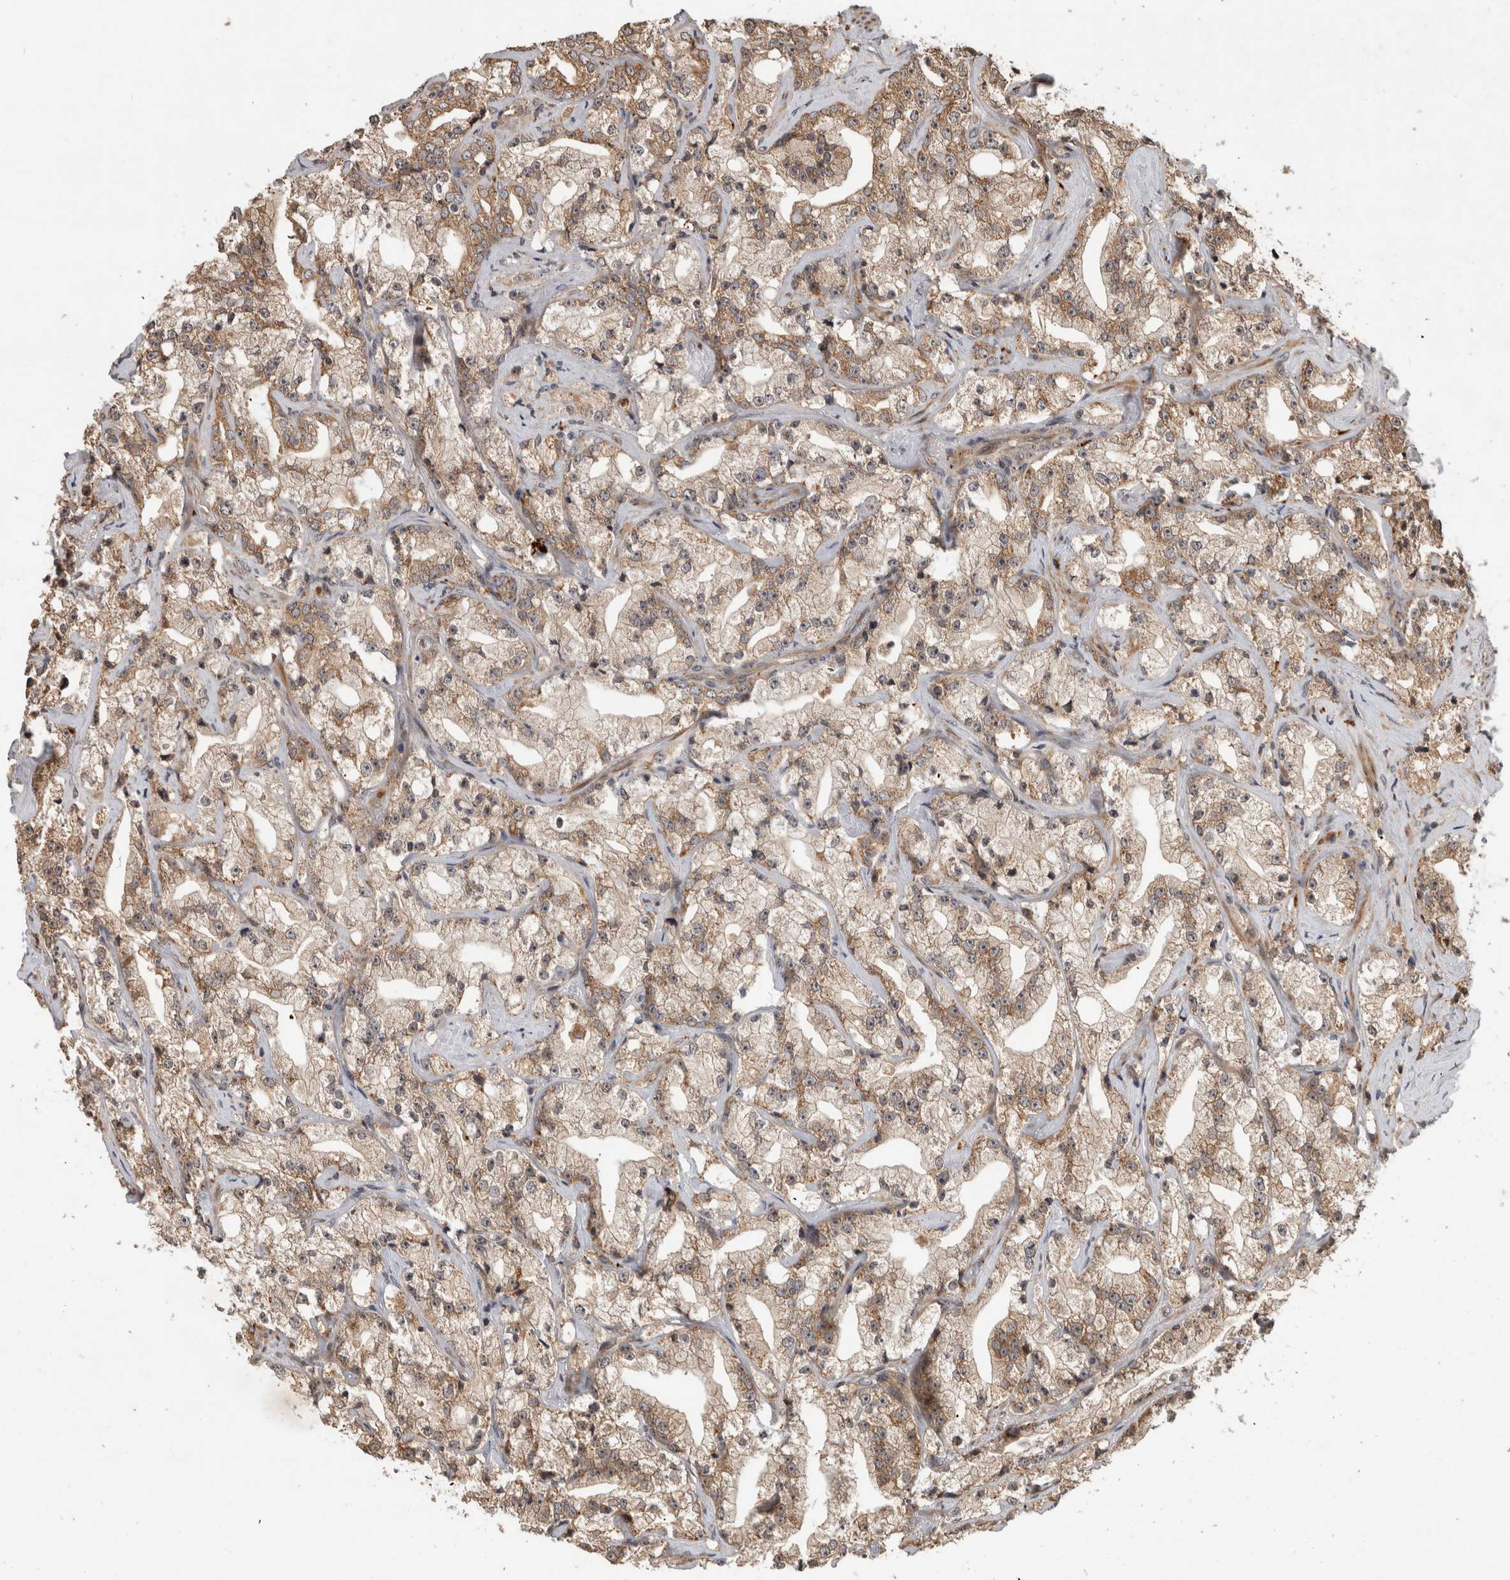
{"staining": {"intensity": "weak", "quantity": ">75%", "location": "cytoplasmic/membranous"}, "tissue": "prostate cancer", "cell_type": "Tumor cells", "image_type": "cancer", "snomed": [{"axis": "morphology", "description": "Adenocarcinoma, High grade"}, {"axis": "topography", "description": "Prostate"}], "caption": "Weak cytoplasmic/membranous staining is identified in about >75% of tumor cells in prostate cancer (high-grade adenocarcinoma).", "gene": "PITPNC1", "patient": {"sex": "male", "age": 64}}